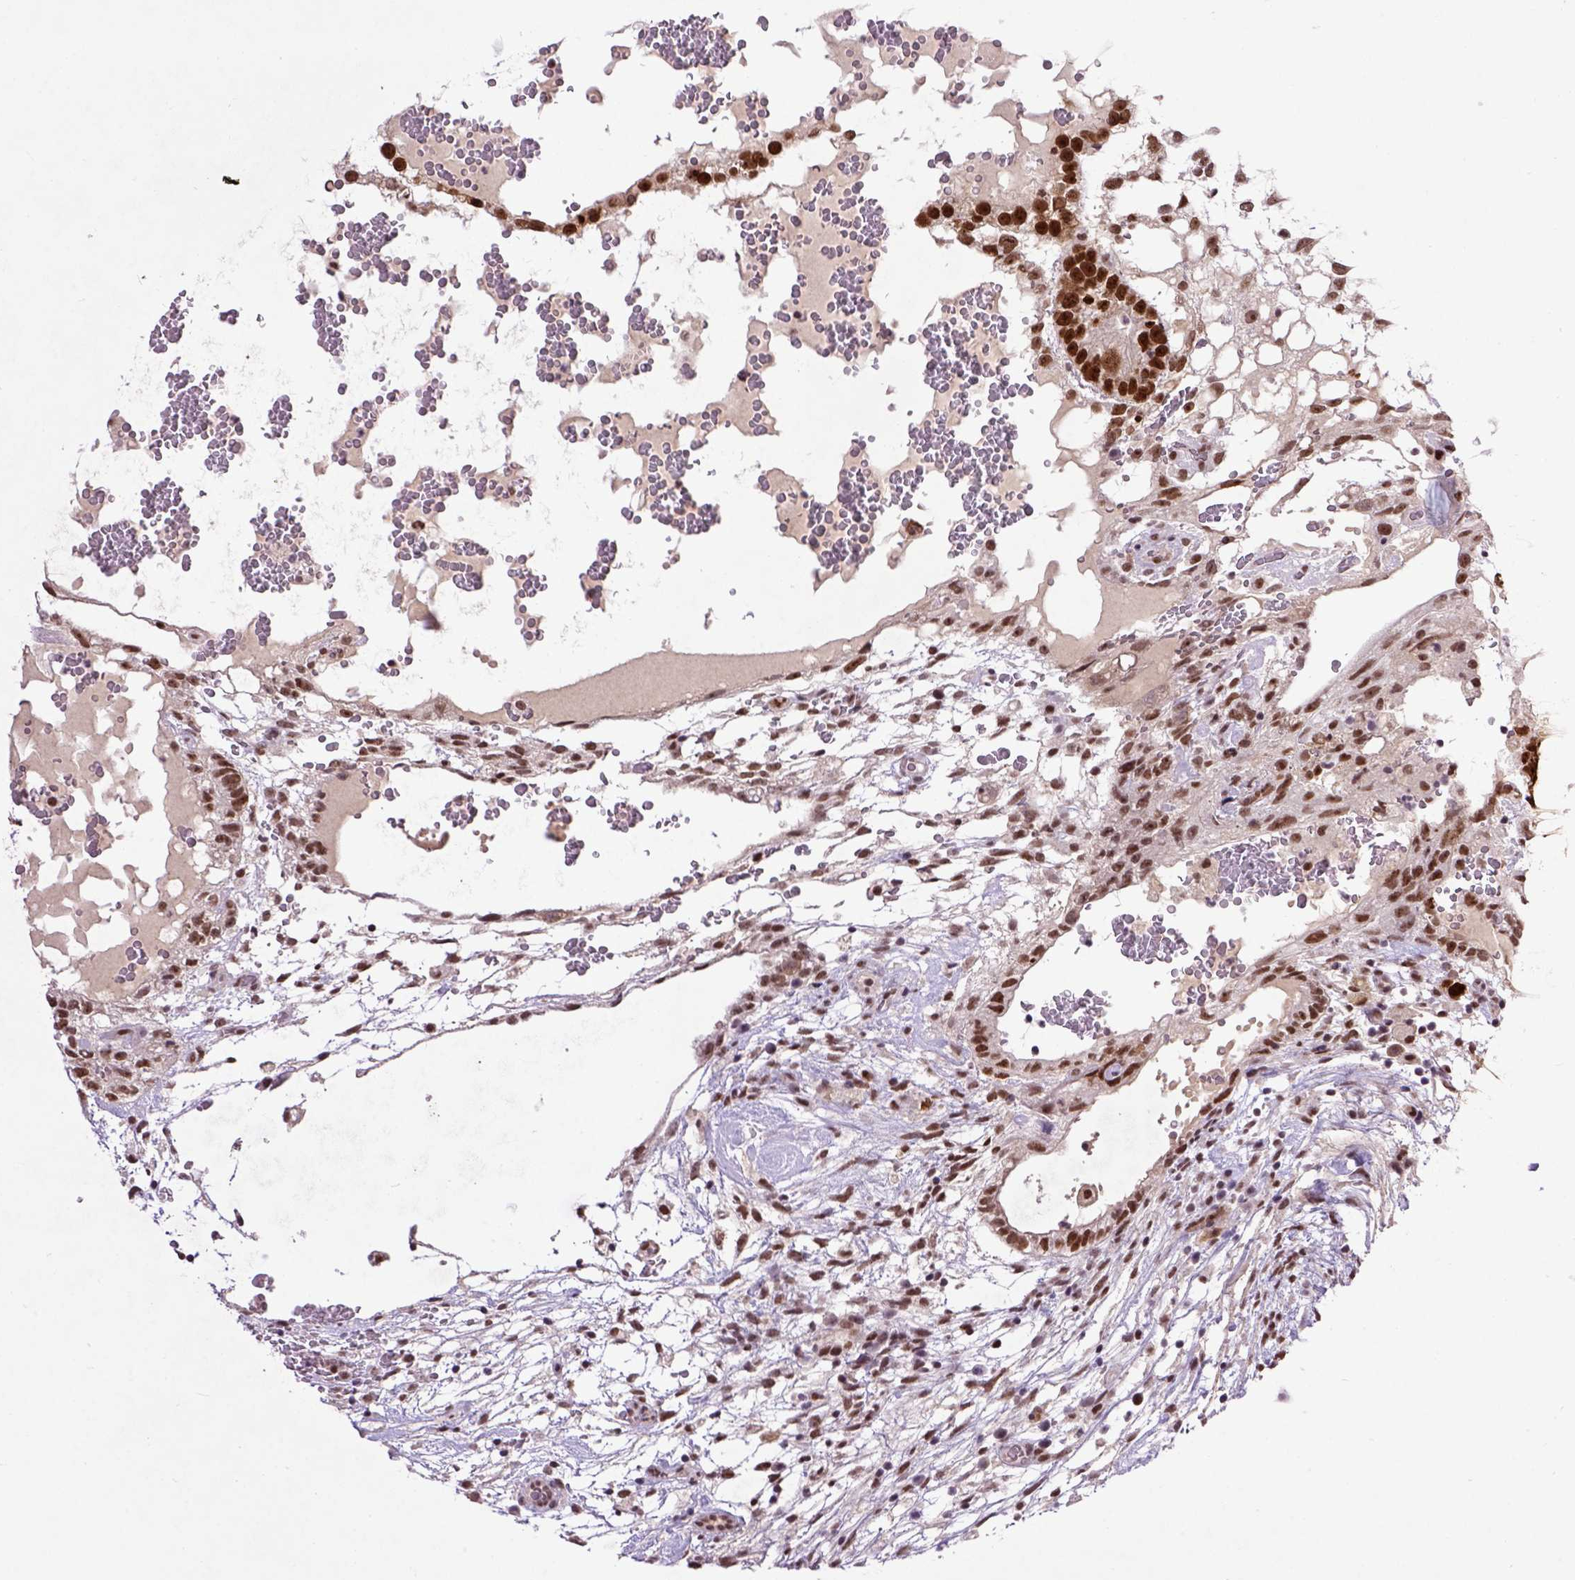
{"staining": {"intensity": "moderate", "quantity": ">75%", "location": "nuclear"}, "tissue": "testis cancer", "cell_type": "Tumor cells", "image_type": "cancer", "snomed": [{"axis": "morphology", "description": "Normal tissue, NOS"}, {"axis": "morphology", "description": "Carcinoma, Embryonal, NOS"}, {"axis": "topography", "description": "Testis"}], "caption": "Immunohistochemistry (IHC) (DAB (3,3'-diaminobenzidine)) staining of human testis embryonal carcinoma displays moderate nuclear protein expression in about >75% of tumor cells.", "gene": "RCC2", "patient": {"sex": "male", "age": 32}}